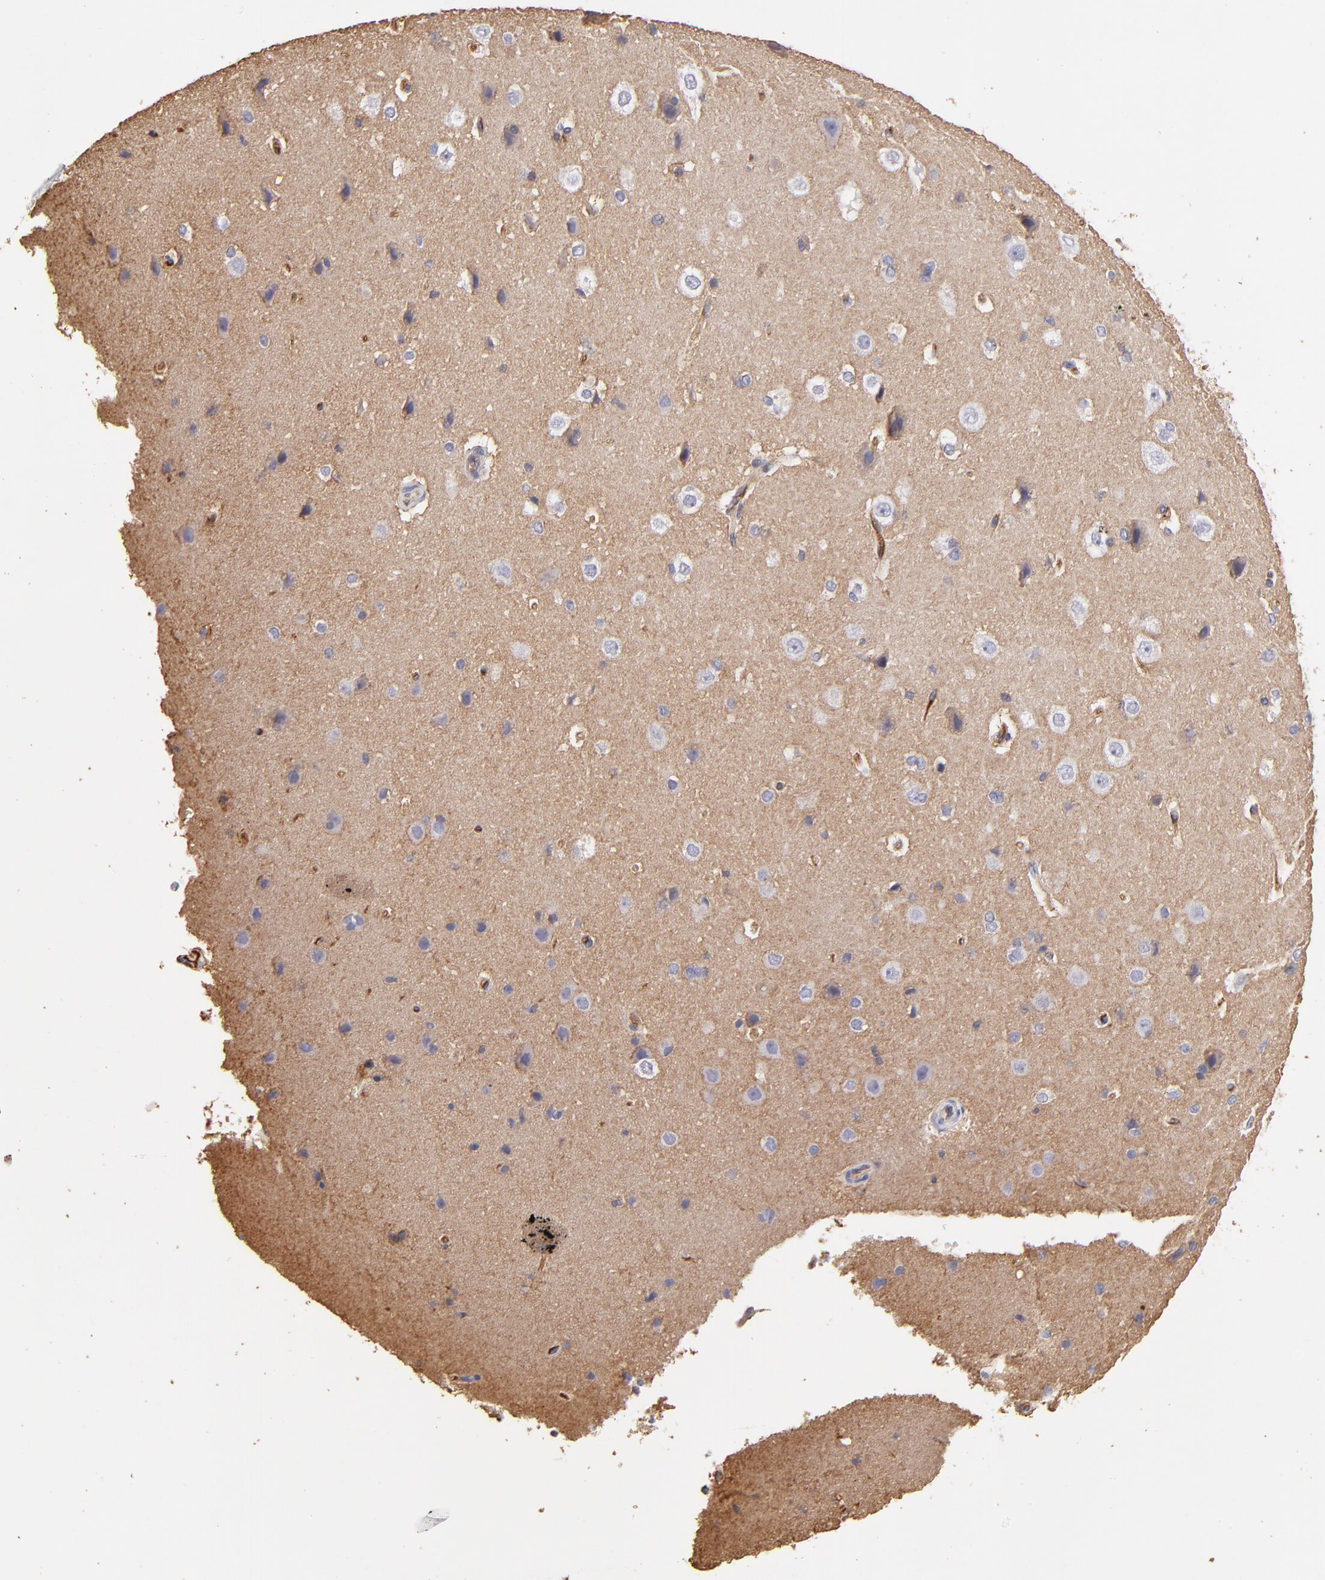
{"staining": {"intensity": "strong", "quantity": ">75%", "location": "cytoplasmic/membranous"}, "tissue": "cerebral cortex", "cell_type": "Endothelial cells", "image_type": "normal", "snomed": [{"axis": "morphology", "description": "Normal tissue, NOS"}, {"axis": "topography", "description": "Cerebral cortex"}], "caption": "High-magnification brightfield microscopy of benign cerebral cortex stained with DAB (brown) and counterstained with hematoxylin (blue). endothelial cells exhibit strong cytoplasmic/membranous expression is identified in about>75% of cells.", "gene": "ABCB1", "patient": {"sex": "female", "age": 45}}